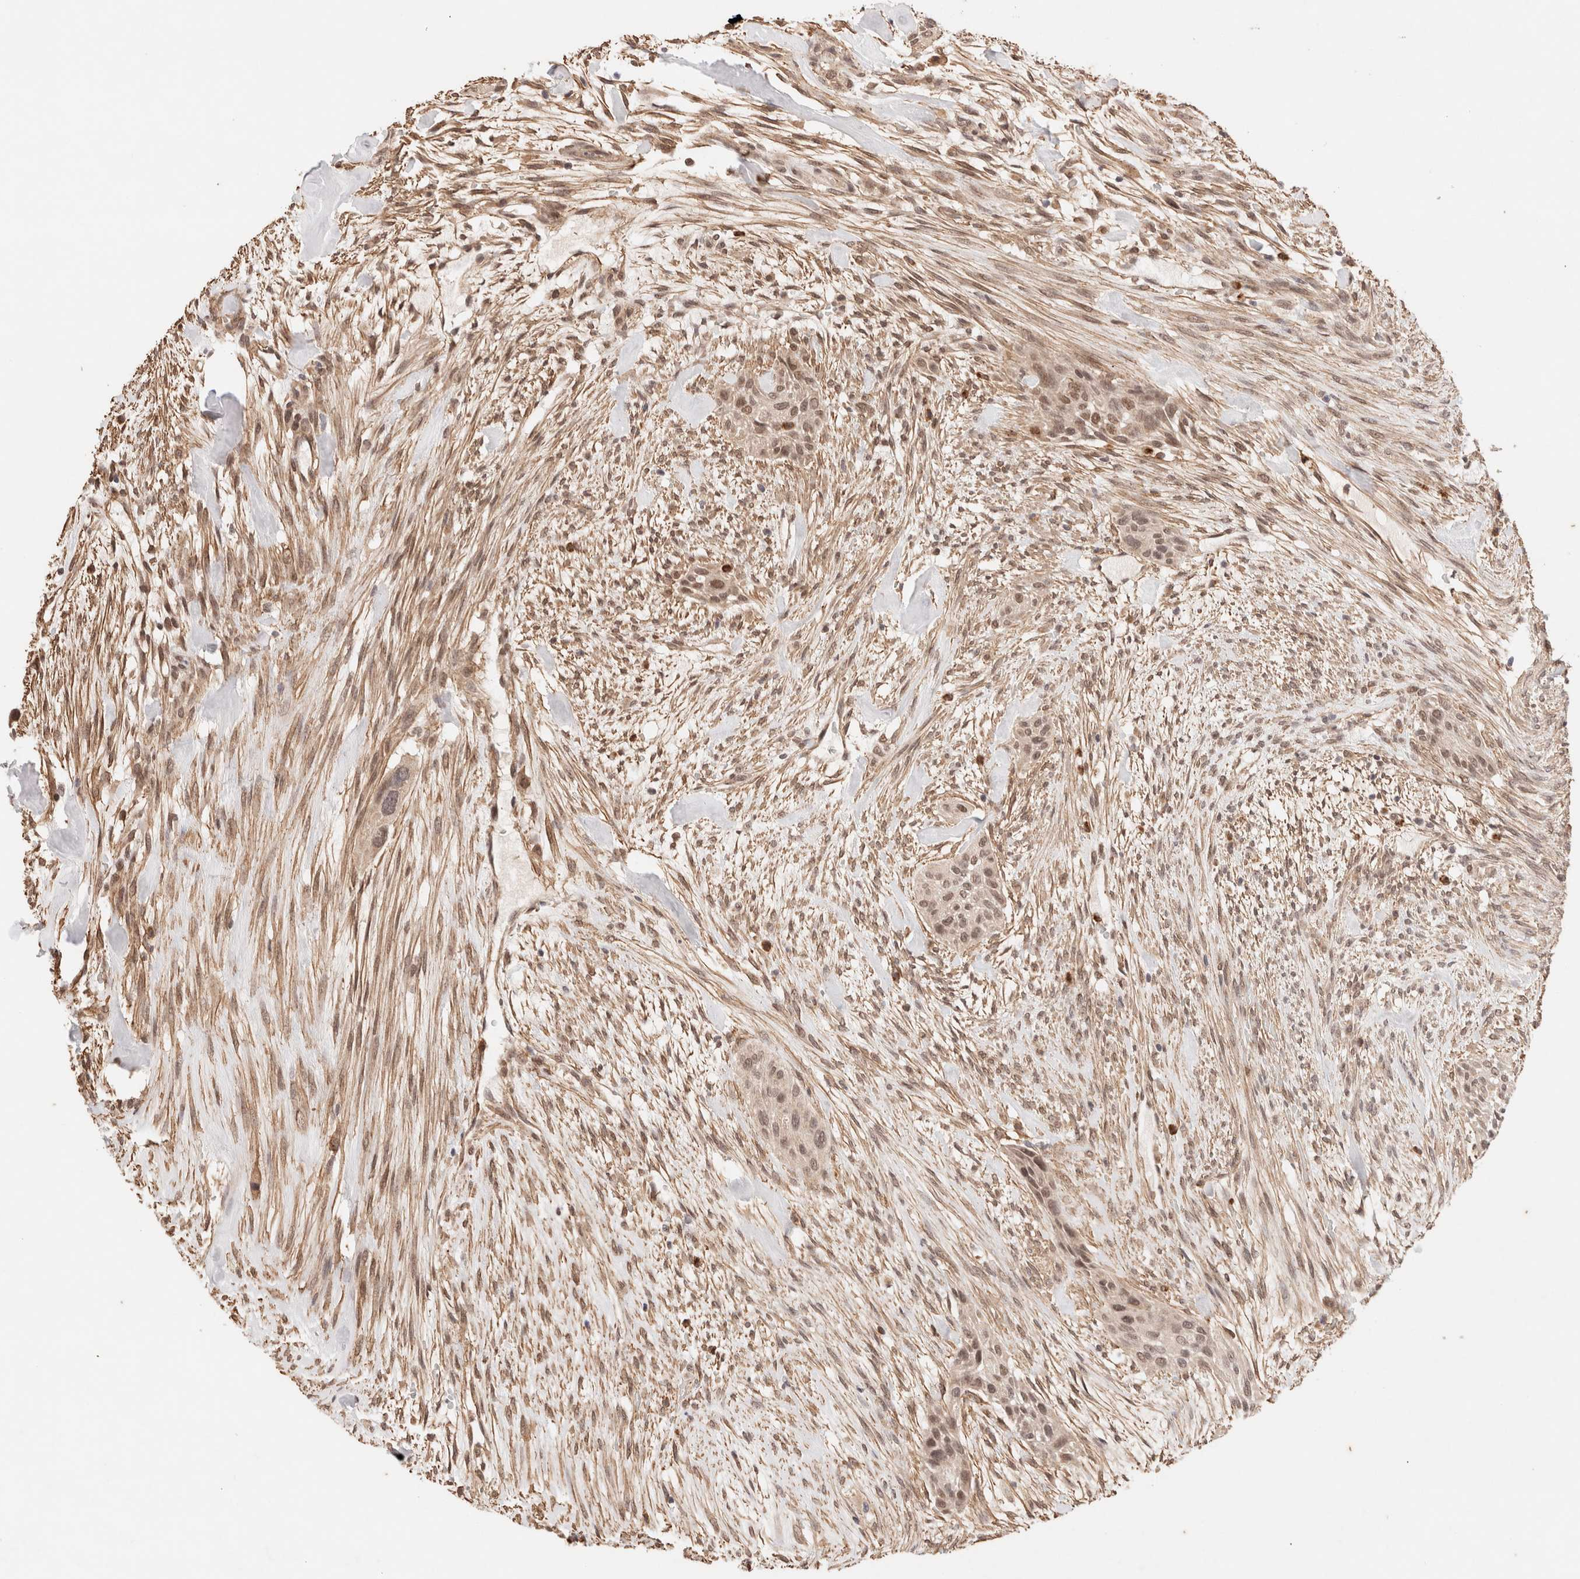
{"staining": {"intensity": "weak", "quantity": ">75%", "location": "nuclear"}, "tissue": "urothelial cancer", "cell_type": "Tumor cells", "image_type": "cancer", "snomed": [{"axis": "morphology", "description": "Urothelial carcinoma, High grade"}, {"axis": "topography", "description": "Urinary bladder"}], "caption": "This photomicrograph displays urothelial carcinoma (high-grade) stained with IHC to label a protein in brown. The nuclear of tumor cells show weak positivity for the protein. Nuclei are counter-stained blue.", "gene": "BRPF3", "patient": {"sex": "male", "age": 35}}